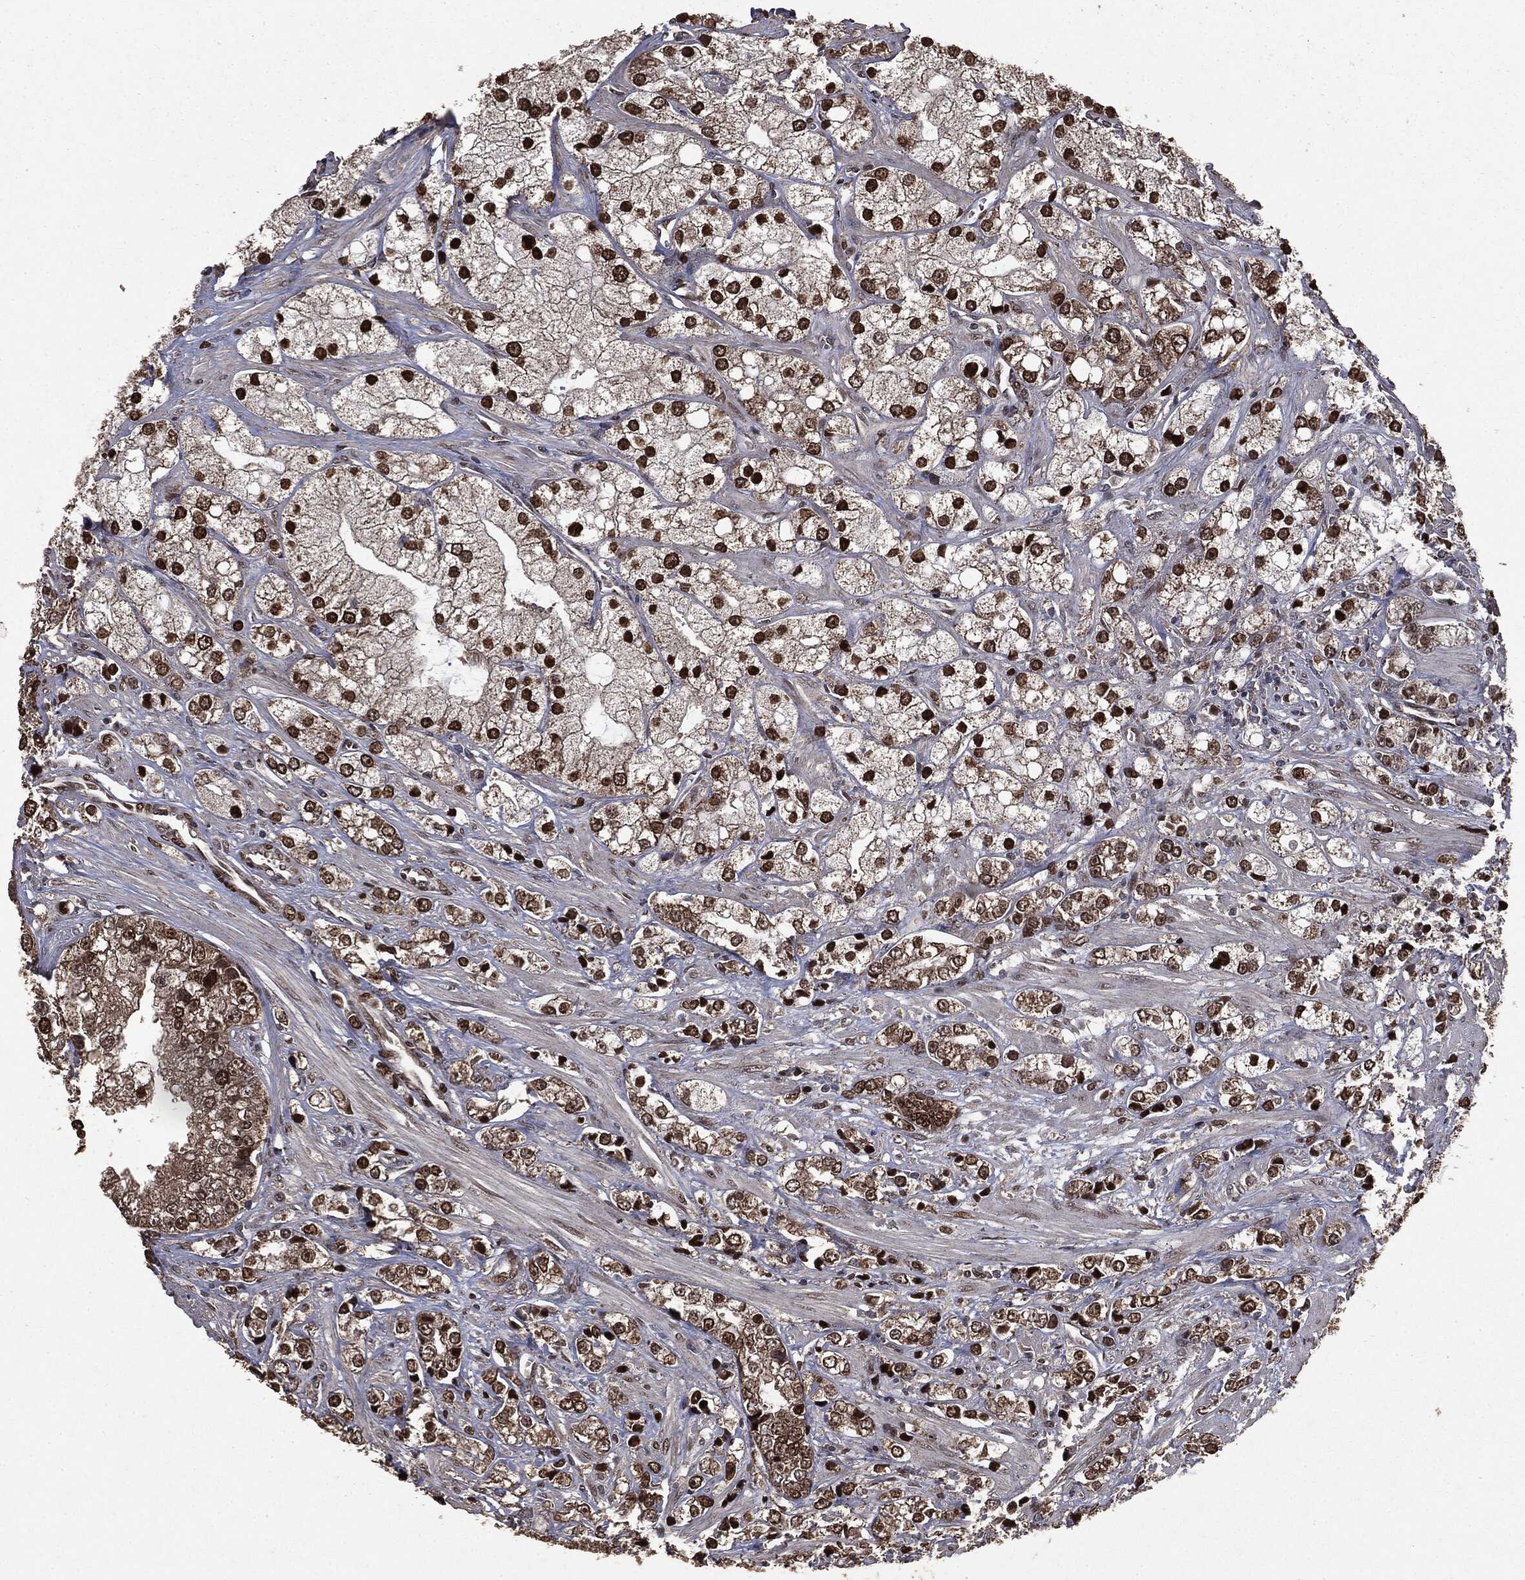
{"staining": {"intensity": "strong", "quantity": ">75%", "location": "cytoplasmic/membranous,nuclear"}, "tissue": "prostate cancer", "cell_type": "Tumor cells", "image_type": "cancer", "snomed": [{"axis": "morphology", "description": "Adenocarcinoma, NOS"}, {"axis": "topography", "description": "Prostate and seminal vesicle, NOS"}, {"axis": "topography", "description": "Prostate"}], "caption": "Prostate cancer stained for a protein (brown) demonstrates strong cytoplasmic/membranous and nuclear positive expression in about >75% of tumor cells.", "gene": "PPP6R2", "patient": {"sex": "male", "age": 79}}